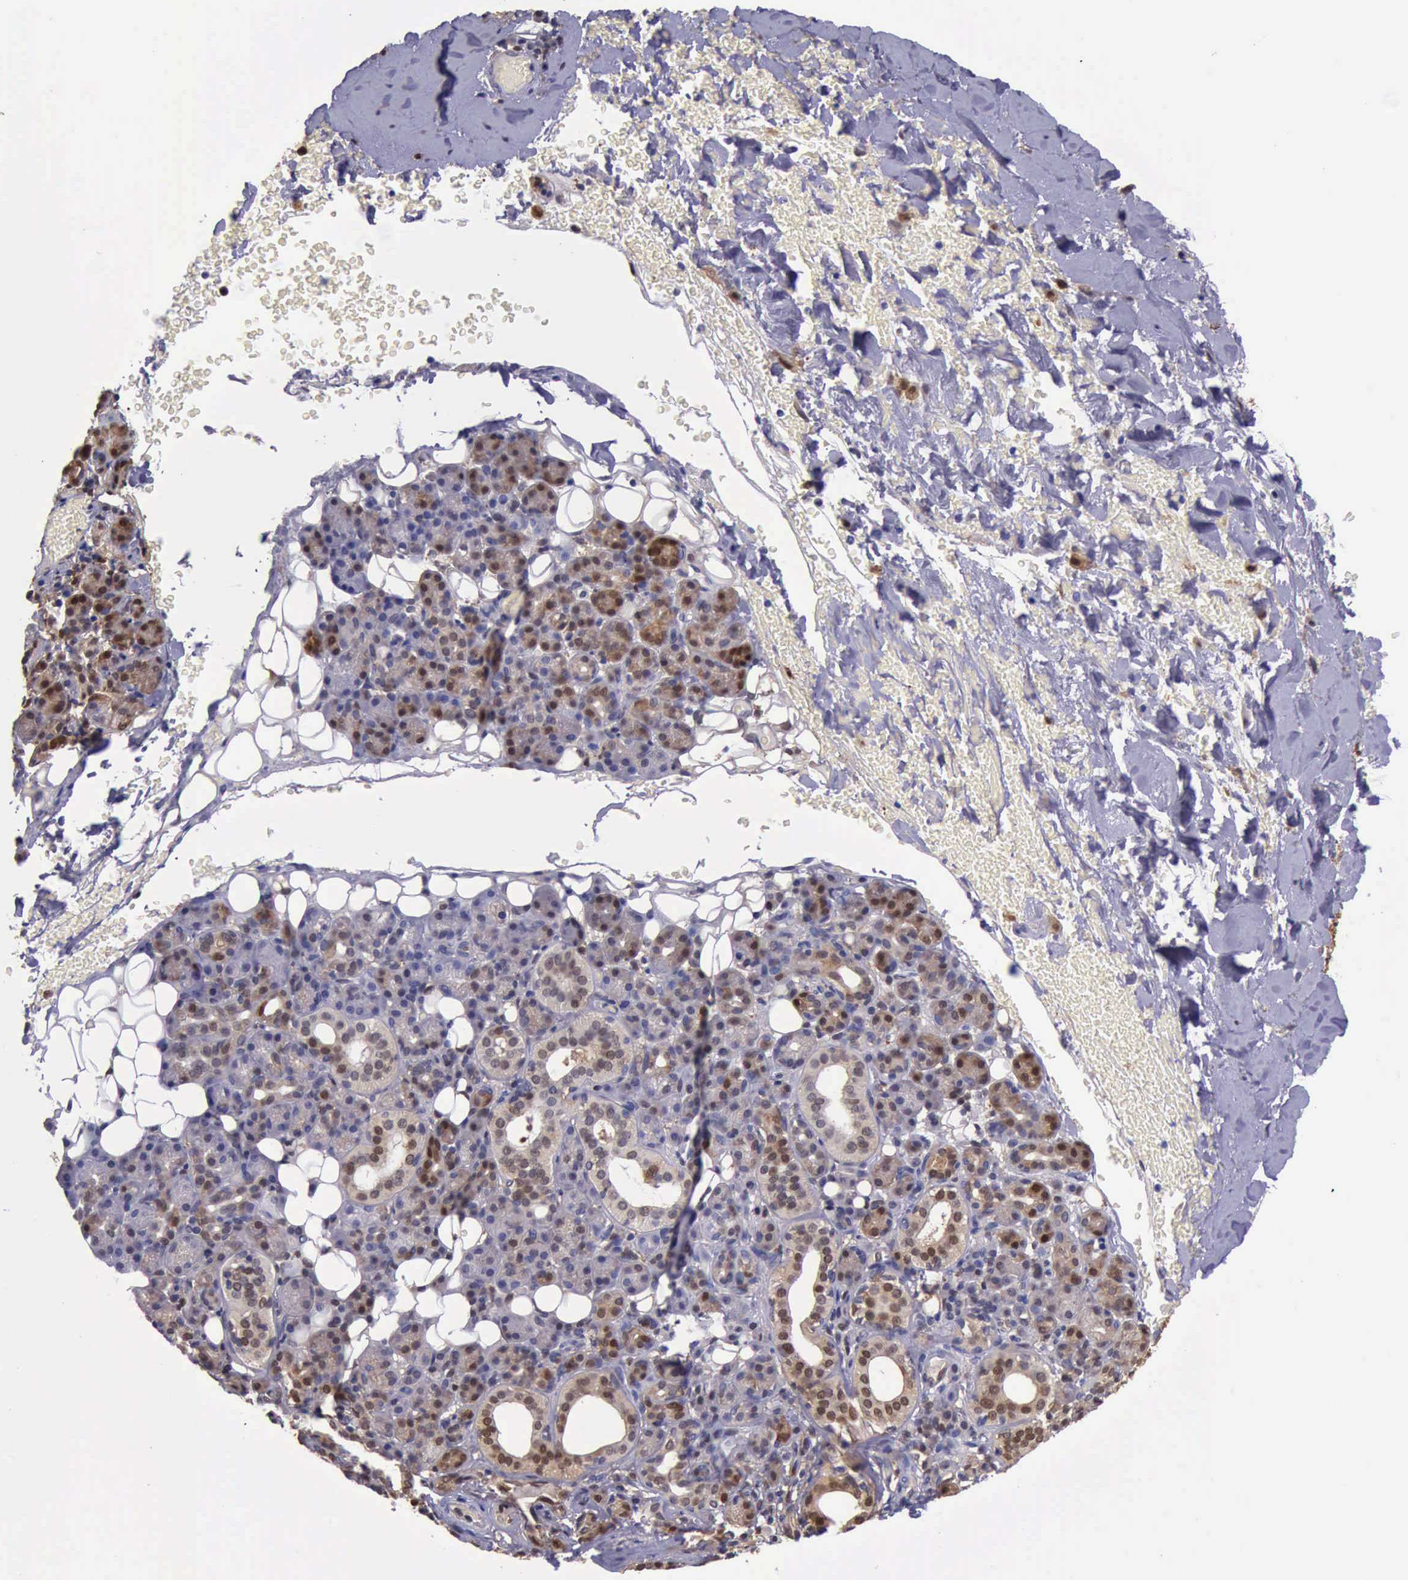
{"staining": {"intensity": "moderate", "quantity": "<25%", "location": "cytoplasmic/membranous,nuclear"}, "tissue": "skin cancer", "cell_type": "Tumor cells", "image_type": "cancer", "snomed": [{"axis": "morphology", "description": "Squamous cell carcinoma, NOS"}, {"axis": "topography", "description": "Skin"}], "caption": "A low amount of moderate cytoplasmic/membranous and nuclear staining is present in about <25% of tumor cells in skin squamous cell carcinoma tissue.", "gene": "TYMP", "patient": {"sex": "male", "age": 84}}